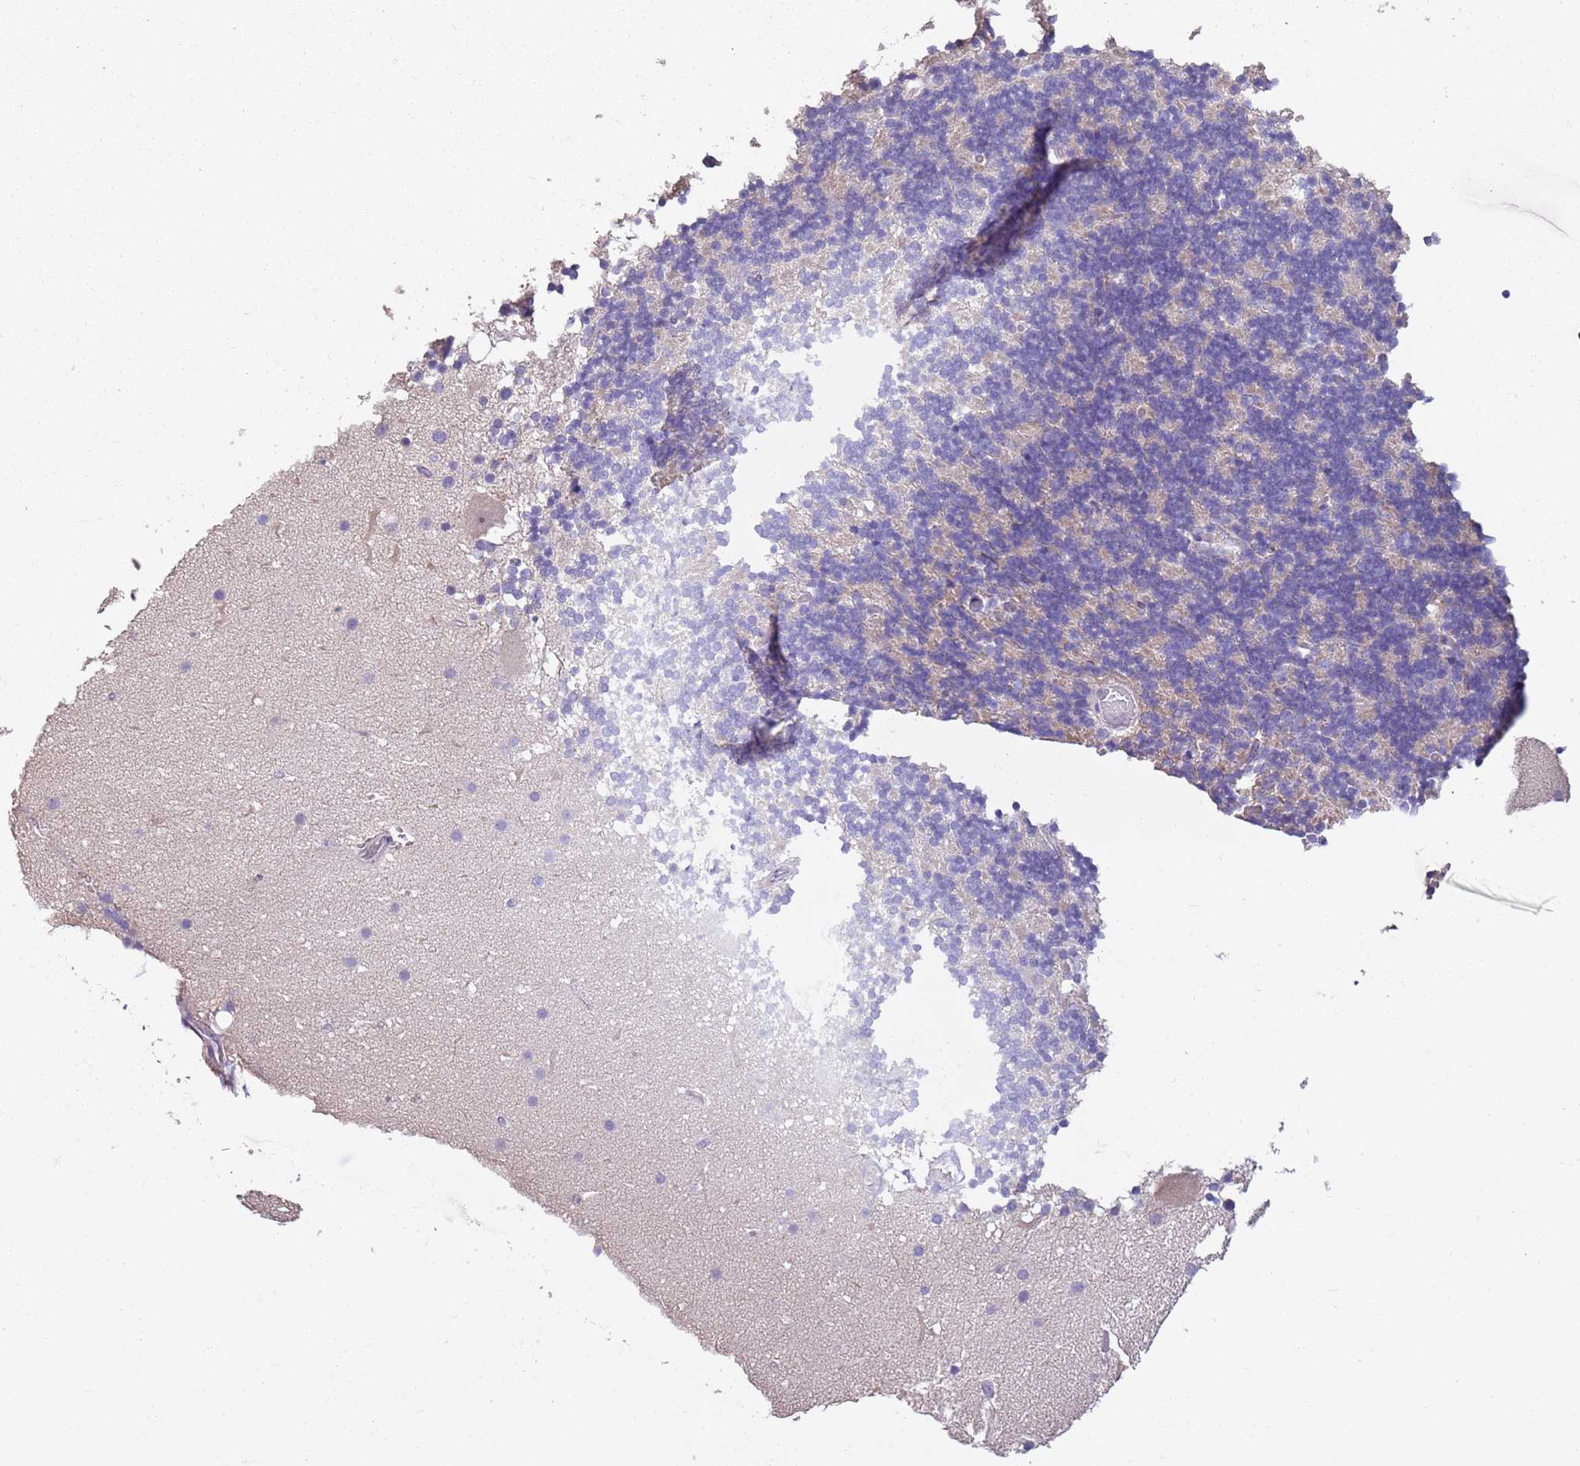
{"staining": {"intensity": "negative", "quantity": "none", "location": "none"}, "tissue": "cerebellum", "cell_type": "Cells in granular layer", "image_type": "normal", "snomed": [{"axis": "morphology", "description": "Normal tissue, NOS"}, {"axis": "topography", "description": "Cerebellum"}], "caption": "Immunohistochemistry (IHC) image of unremarkable human cerebellum stained for a protein (brown), which exhibits no staining in cells in granular layer. The staining is performed using DAB brown chromogen with nuclei counter-stained in using hematoxylin.", "gene": "CAPN9", "patient": {"sex": "male", "age": 57}}